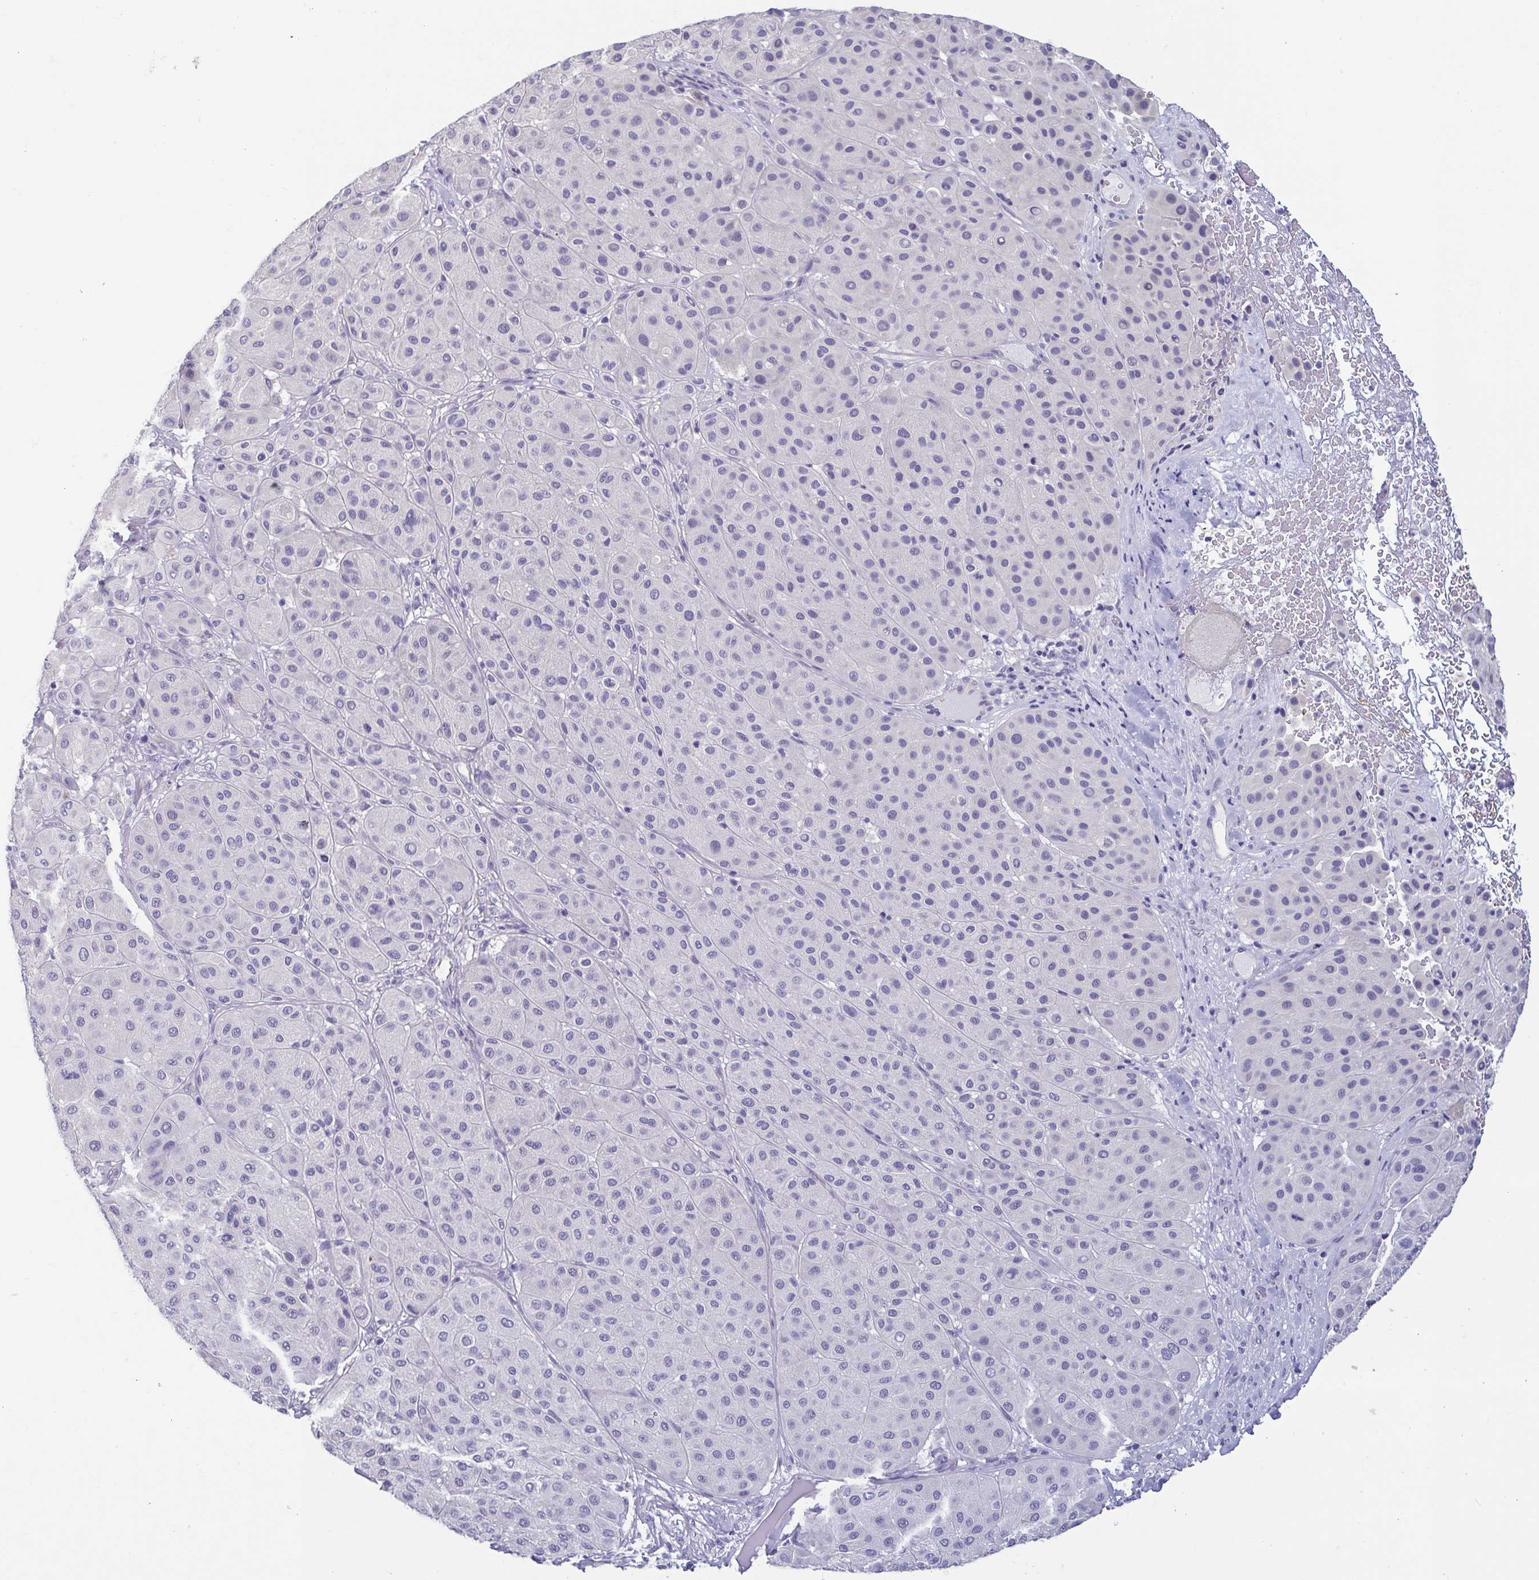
{"staining": {"intensity": "negative", "quantity": "none", "location": "none"}, "tissue": "melanoma", "cell_type": "Tumor cells", "image_type": "cancer", "snomed": [{"axis": "morphology", "description": "Malignant melanoma, Metastatic site"}, {"axis": "topography", "description": "Smooth muscle"}], "caption": "Image shows no protein positivity in tumor cells of malignant melanoma (metastatic site) tissue. The staining is performed using DAB brown chromogen with nuclei counter-stained in using hematoxylin.", "gene": "MORC4", "patient": {"sex": "male", "age": 41}}